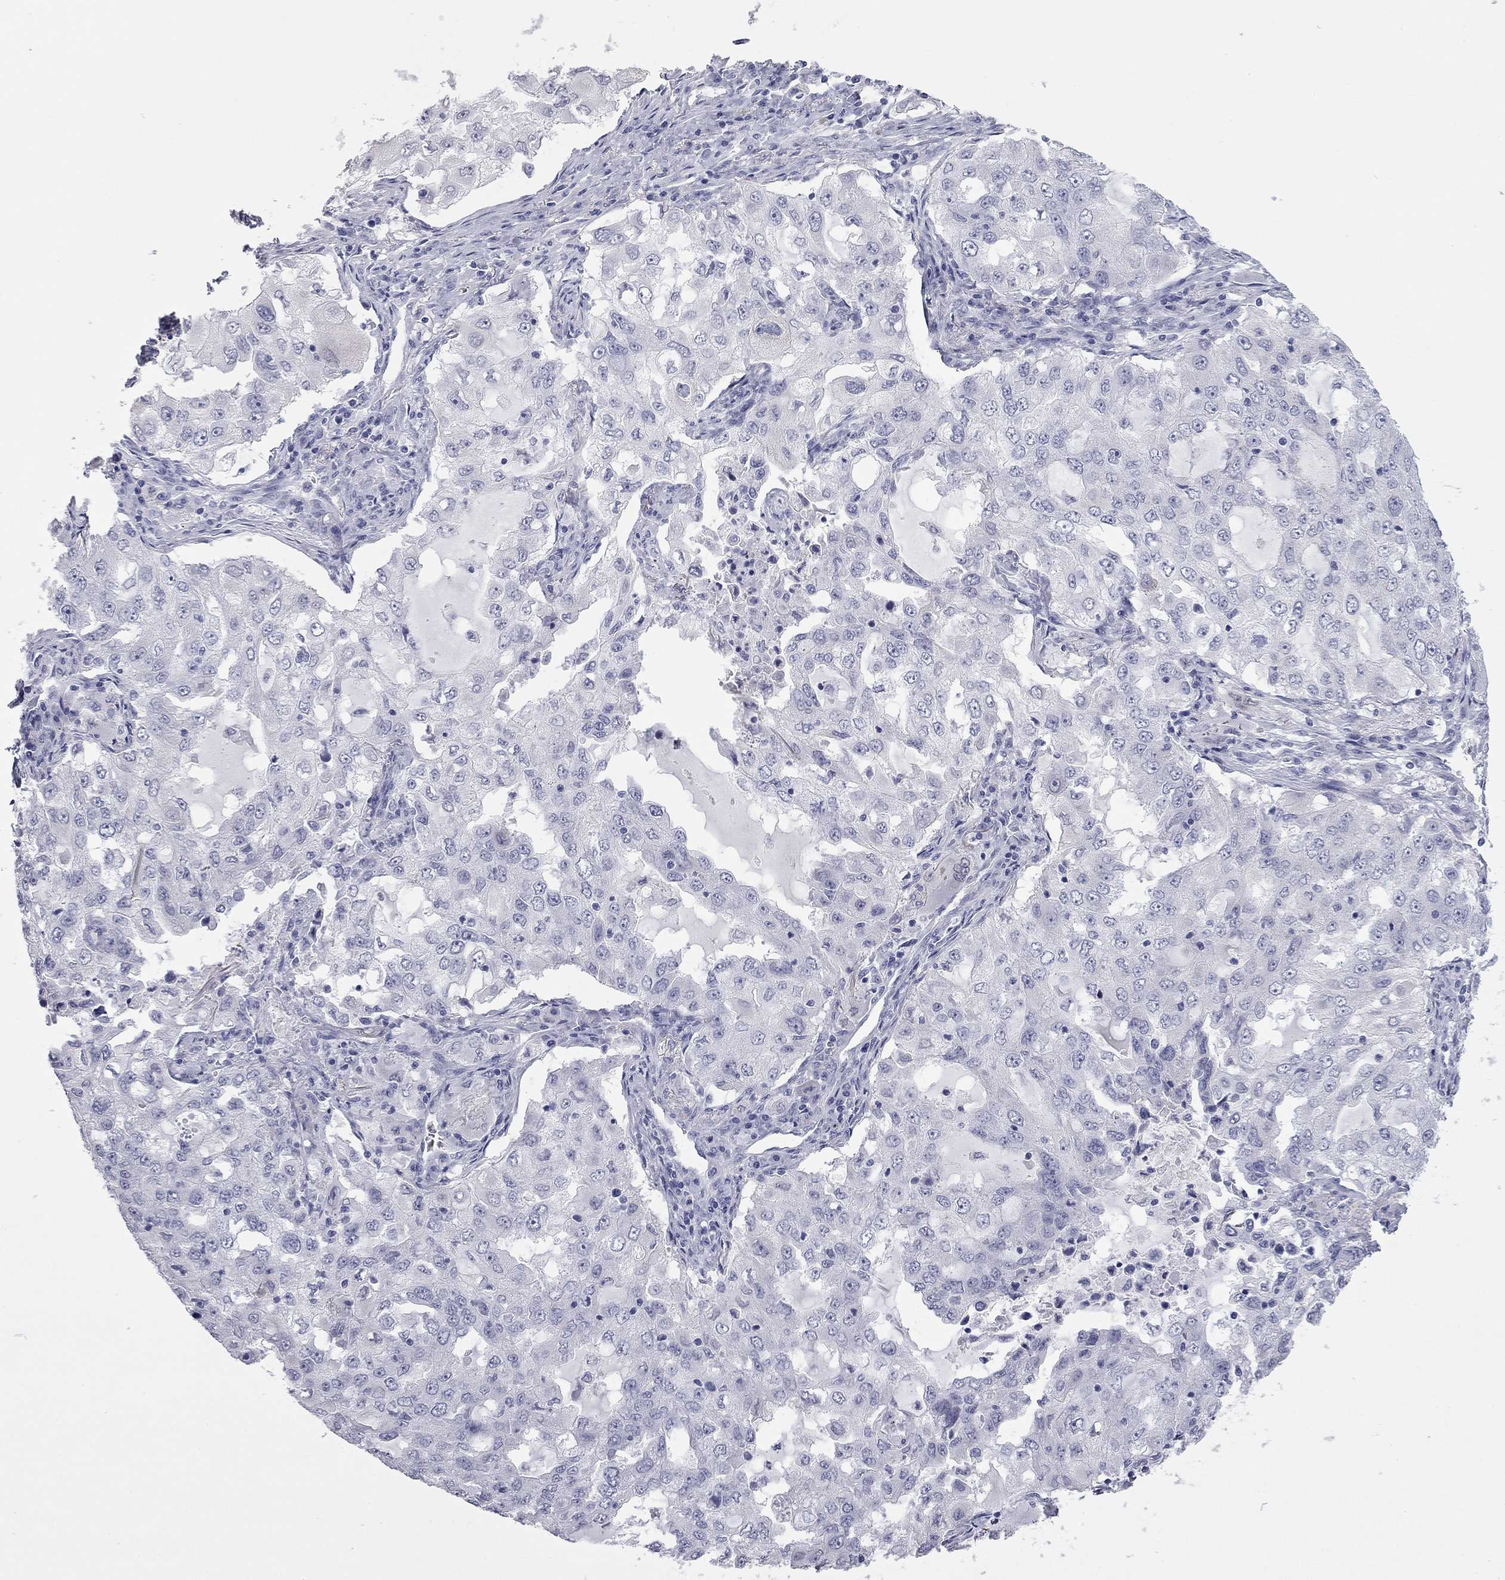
{"staining": {"intensity": "negative", "quantity": "none", "location": "none"}, "tissue": "lung cancer", "cell_type": "Tumor cells", "image_type": "cancer", "snomed": [{"axis": "morphology", "description": "Adenocarcinoma, NOS"}, {"axis": "topography", "description": "Lung"}], "caption": "Immunohistochemistry of human lung adenocarcinoma demonstrates no staining in tumor cells.", "gene": "AK8", "patient": {"sex": "female", "age": 61}}